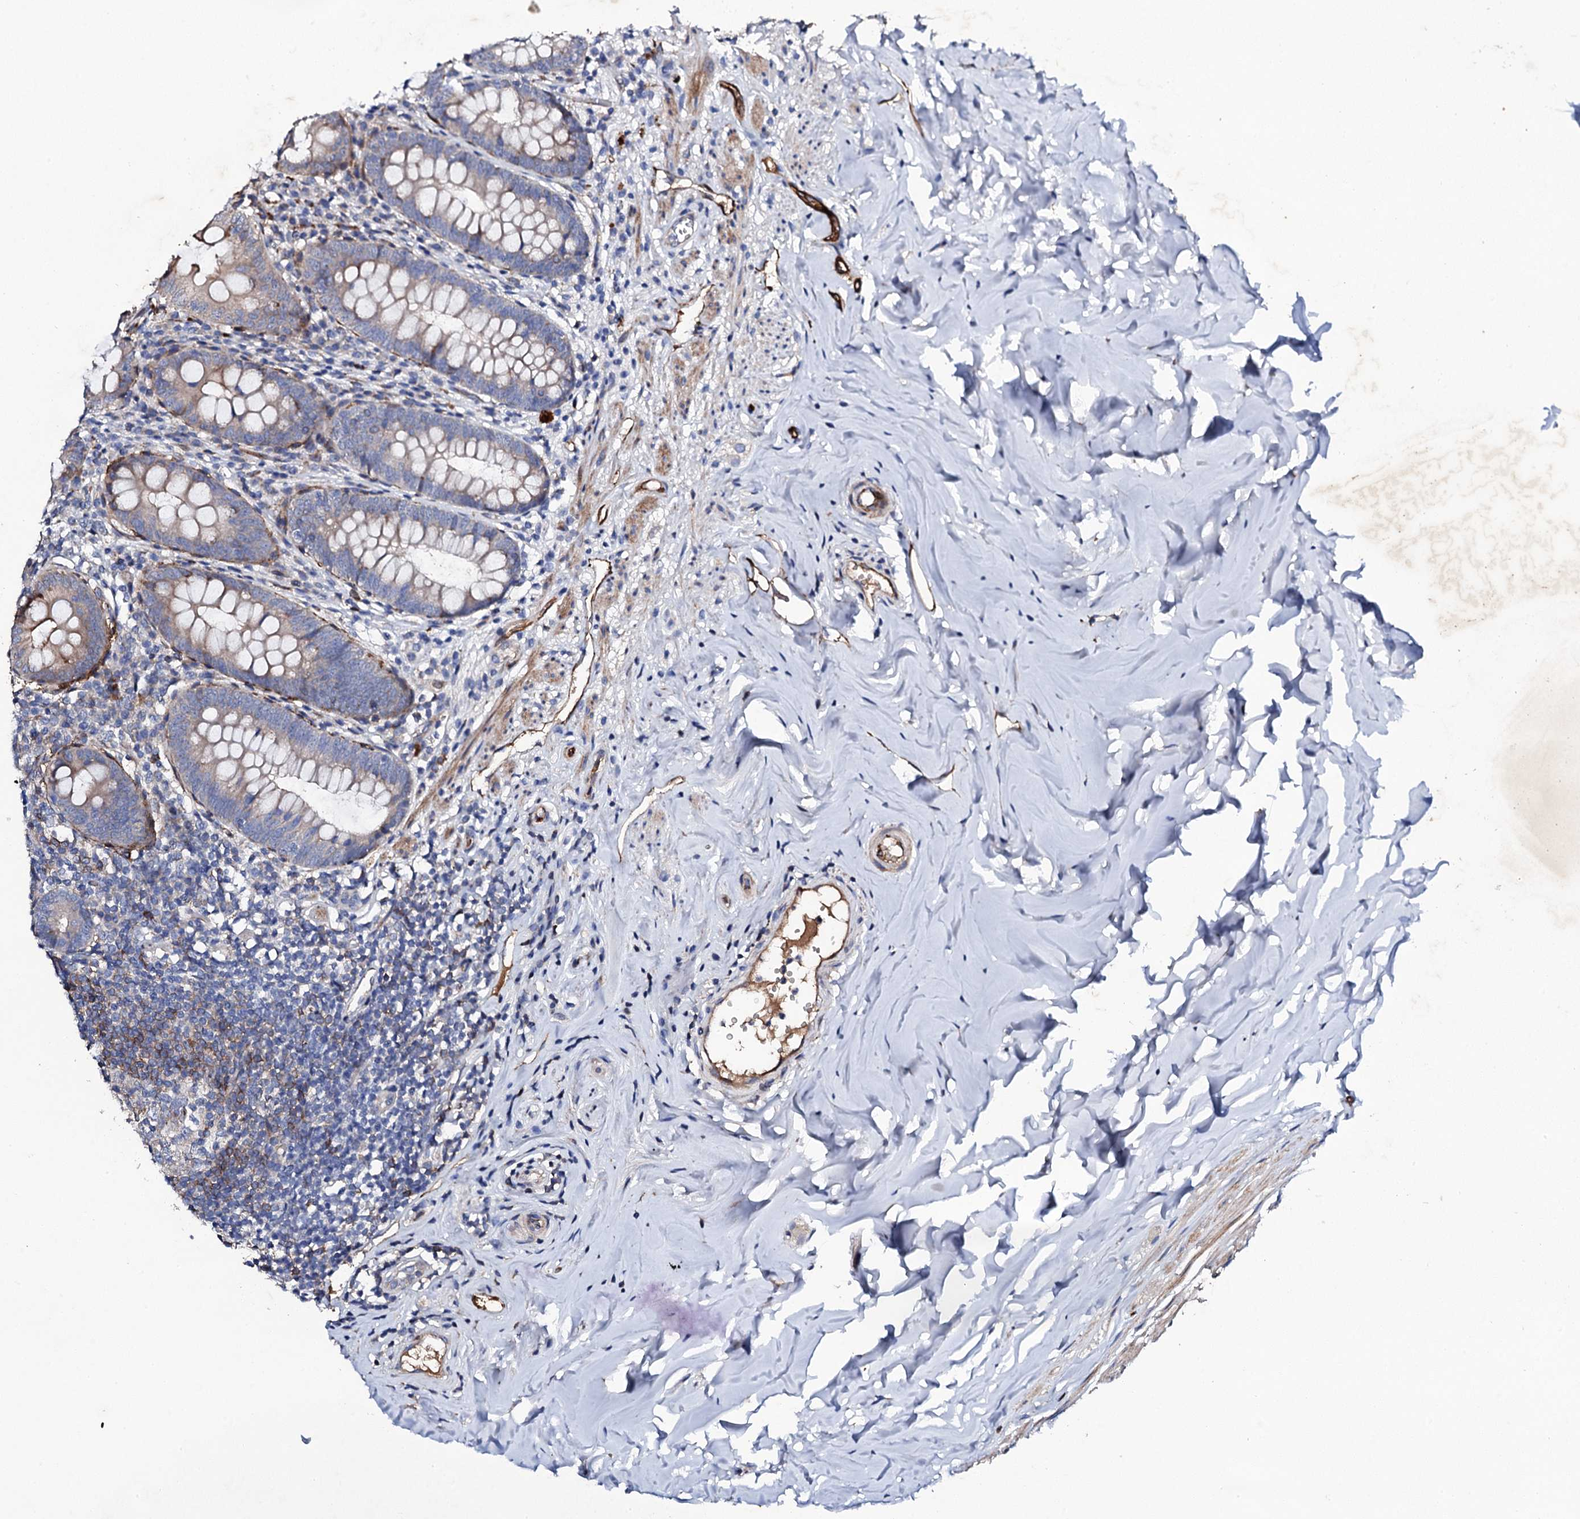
{"staining": {"intensity": "strong", "quantity": "<25%", "location": "cytoplasmic/membranous"}, "tissue": "appendix", "cell_type": "Glandular cells", "image_type": "normal", "snomed": [{"axis": "morphology", "description": "Normal tissue, NOS"}, {"axis": "topography", "description": "Appendix"}], "caption": "Immunohistochemical staining of unremarkable human appendix displays medium levels of strong cytoplasmic/membranous expression in about <25% of glandular cells.", "gene": "DBX1", "patient": {"sex": "female", "age": 51}}